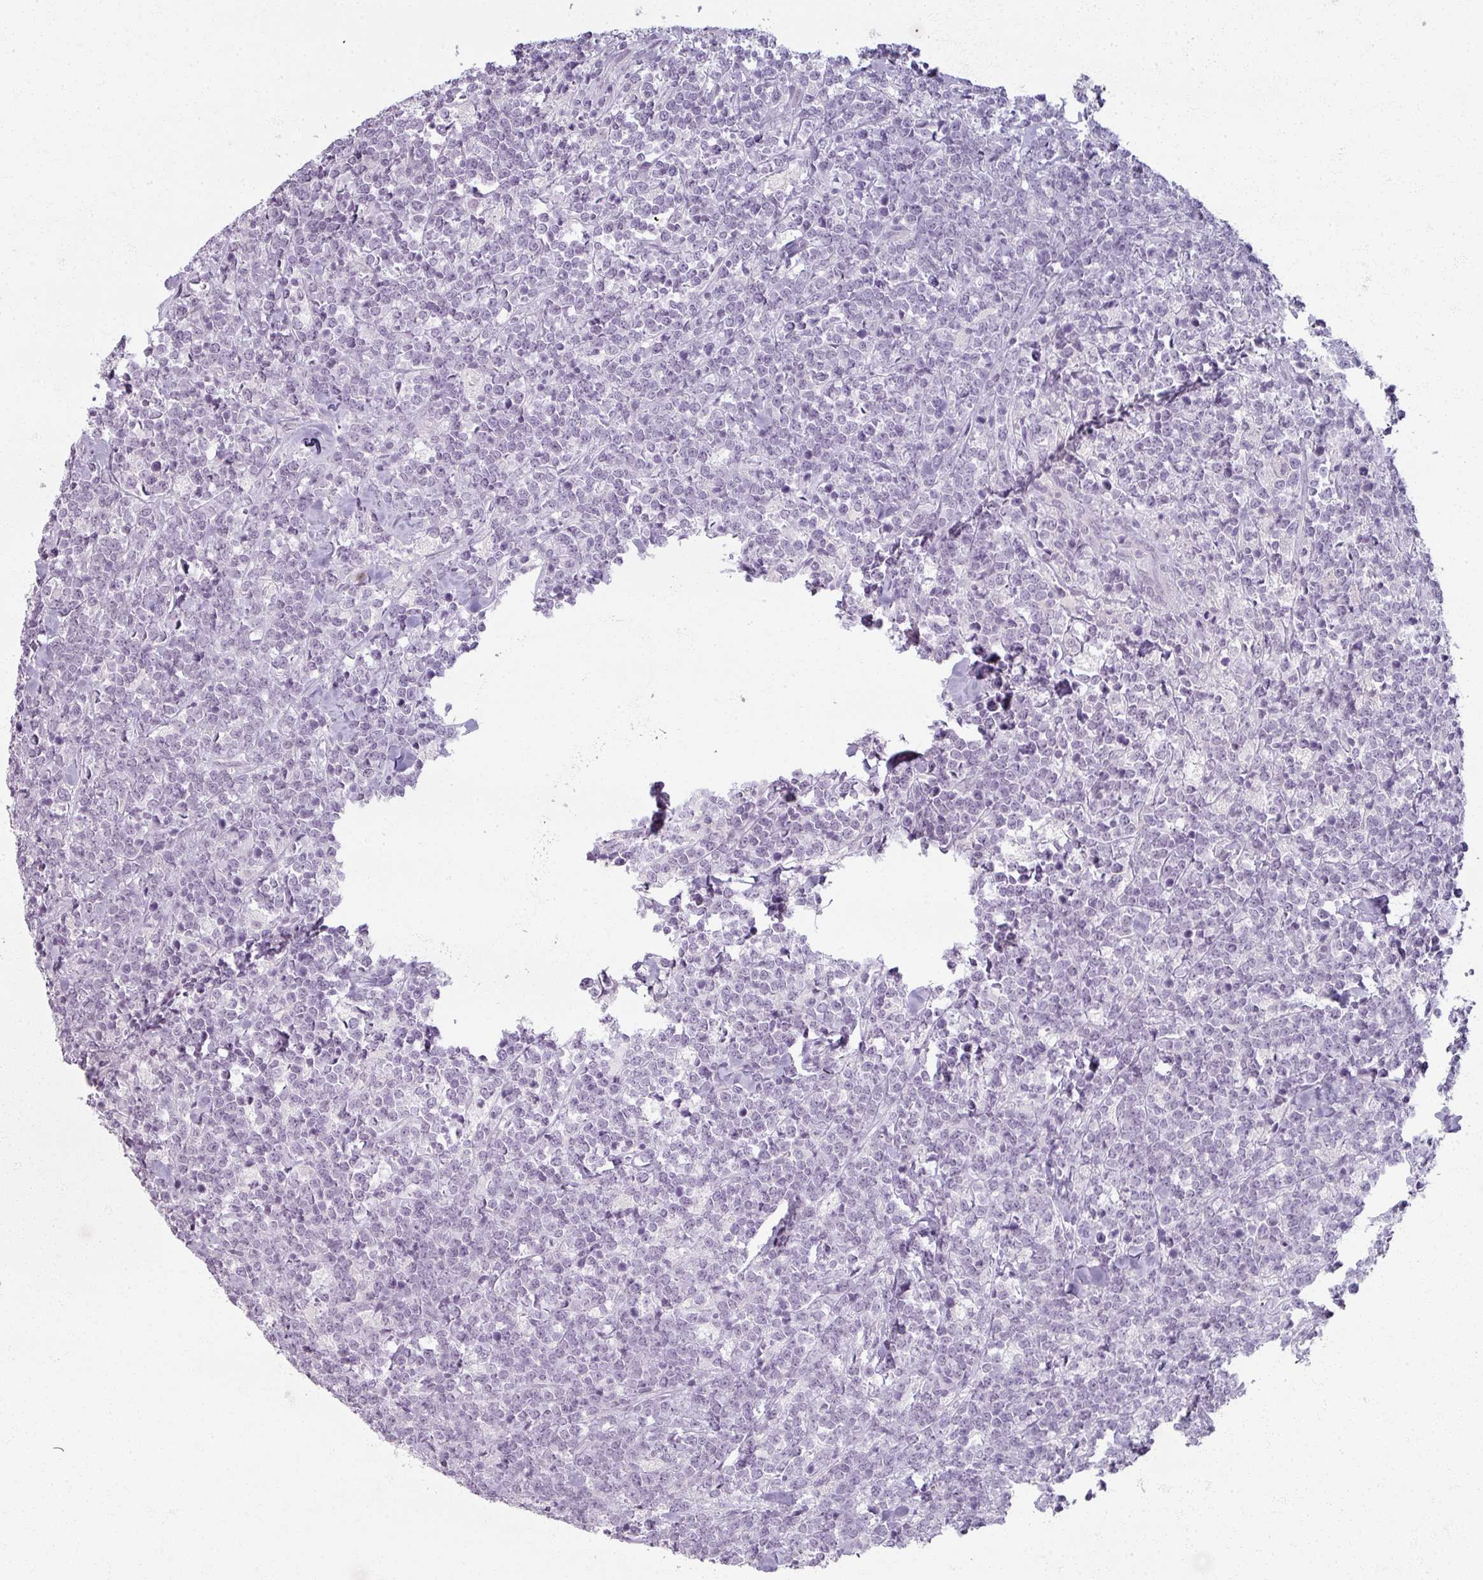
{"staining": {"intensity": "negative", "quantity": "none", "location": "none"}, "tissue": "lymphoma", "cell_type": "Tumor cells", "image_type": "cancer", "snomed": [{"axis": "morphology", "description": "Malignant lymphoma, non-Hodgkin's type, High grade"}, {"axis": "topography", "description": "Small intestine"}, {"axis": "topography", "description": "Colon"}], "caption": "A high-resolution micrograph shows IHC staining of lymphoma, which demonstrates no significant expression in tumor cells.", "gene": "RFPL2", "patient": {"sex": "male", "age": 8}}